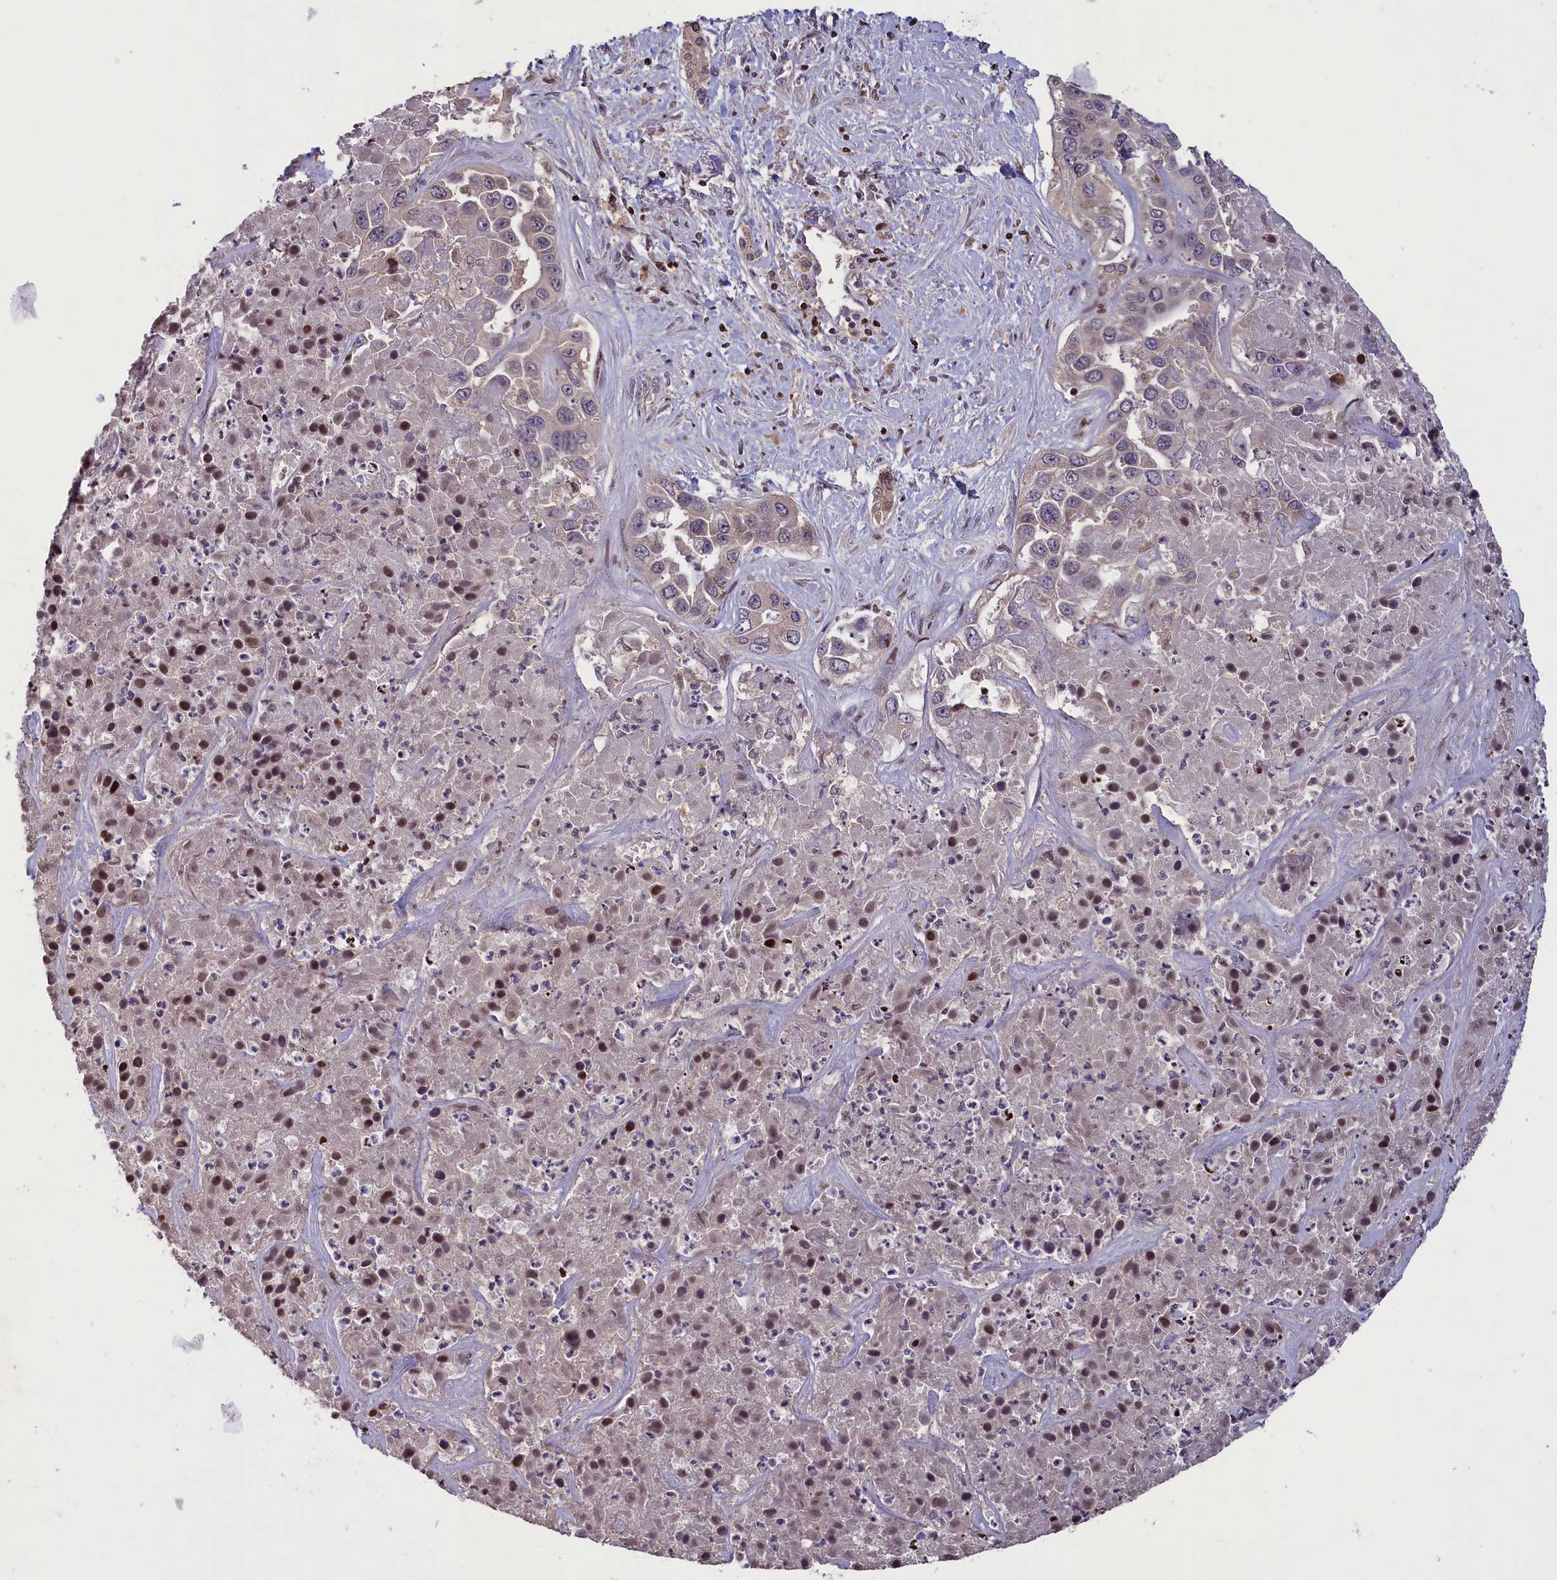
{"staining": {"intensity": "negative", "quantity": "none", "location": "none"}, "tissue": "liver cancer", "cell_type": "Tumor cells", "image_type": "cancer", "snomed": [{"axis": "morphology", "description": "Cholangiocarcinoma"}, {"axis": "topography", "description": "Liver"}], "caption": "Tumor cells show no significant expression in liver cancer (cholangiocarcinoma). (Stains: DAB (3,3'-diaminobenzidine) immunohistochemistry (IHC) with hematoxylin counter stain, Microscopy: brightfield microscopy at high magnification).", "gene": "NUBP1", "patient": {"sex": "female", "age": 52}}